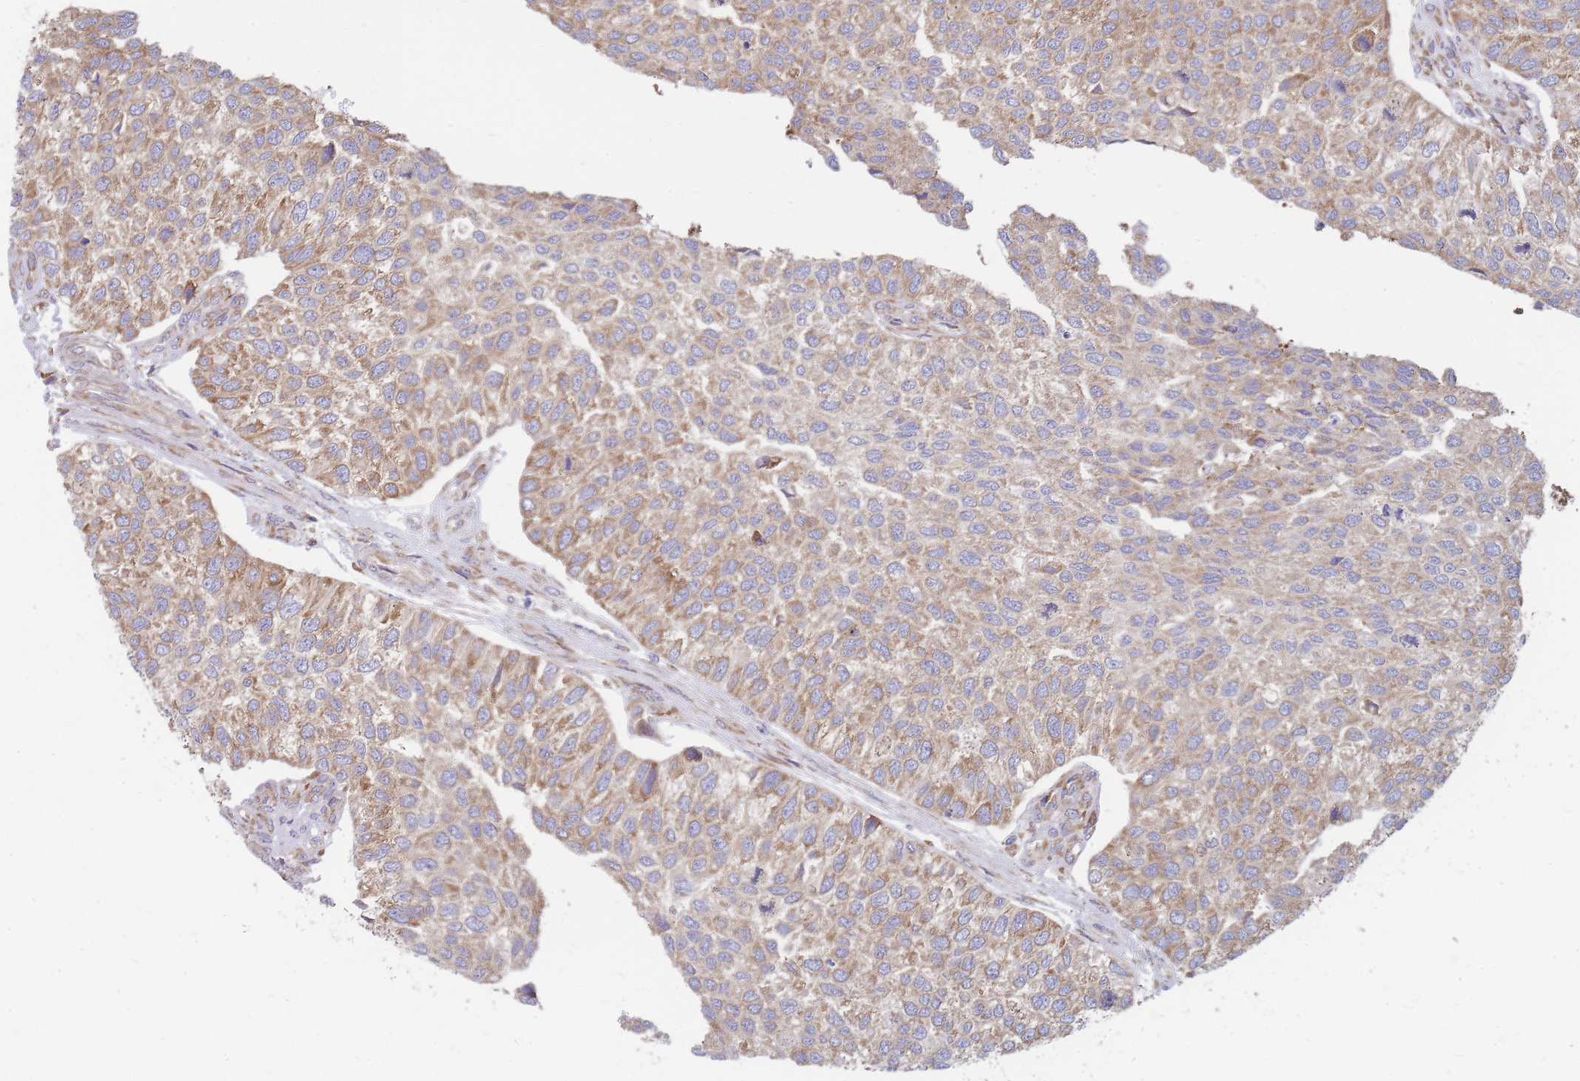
{"staining": {"intensity": "moderate", "quantity": ">75%", "location": "cytoplasmic/membranous"}, "tissue": "urothelial cancer", "cell_type": "Tumor cells", "image_type": "cancer", "snomed": [{"axis": "morphology", "description": "Urothelial carcinoma, NOS"}, {"axis": "topography", "description": "Urinary bladder"}], "caption": "Moderate cytoplasmic/membranous protein staining is seen in about >75% of tumor cells in transitional cell carcinoma.", "gene": "RPL8", "patient": {"sex": "male", "age": 55}}